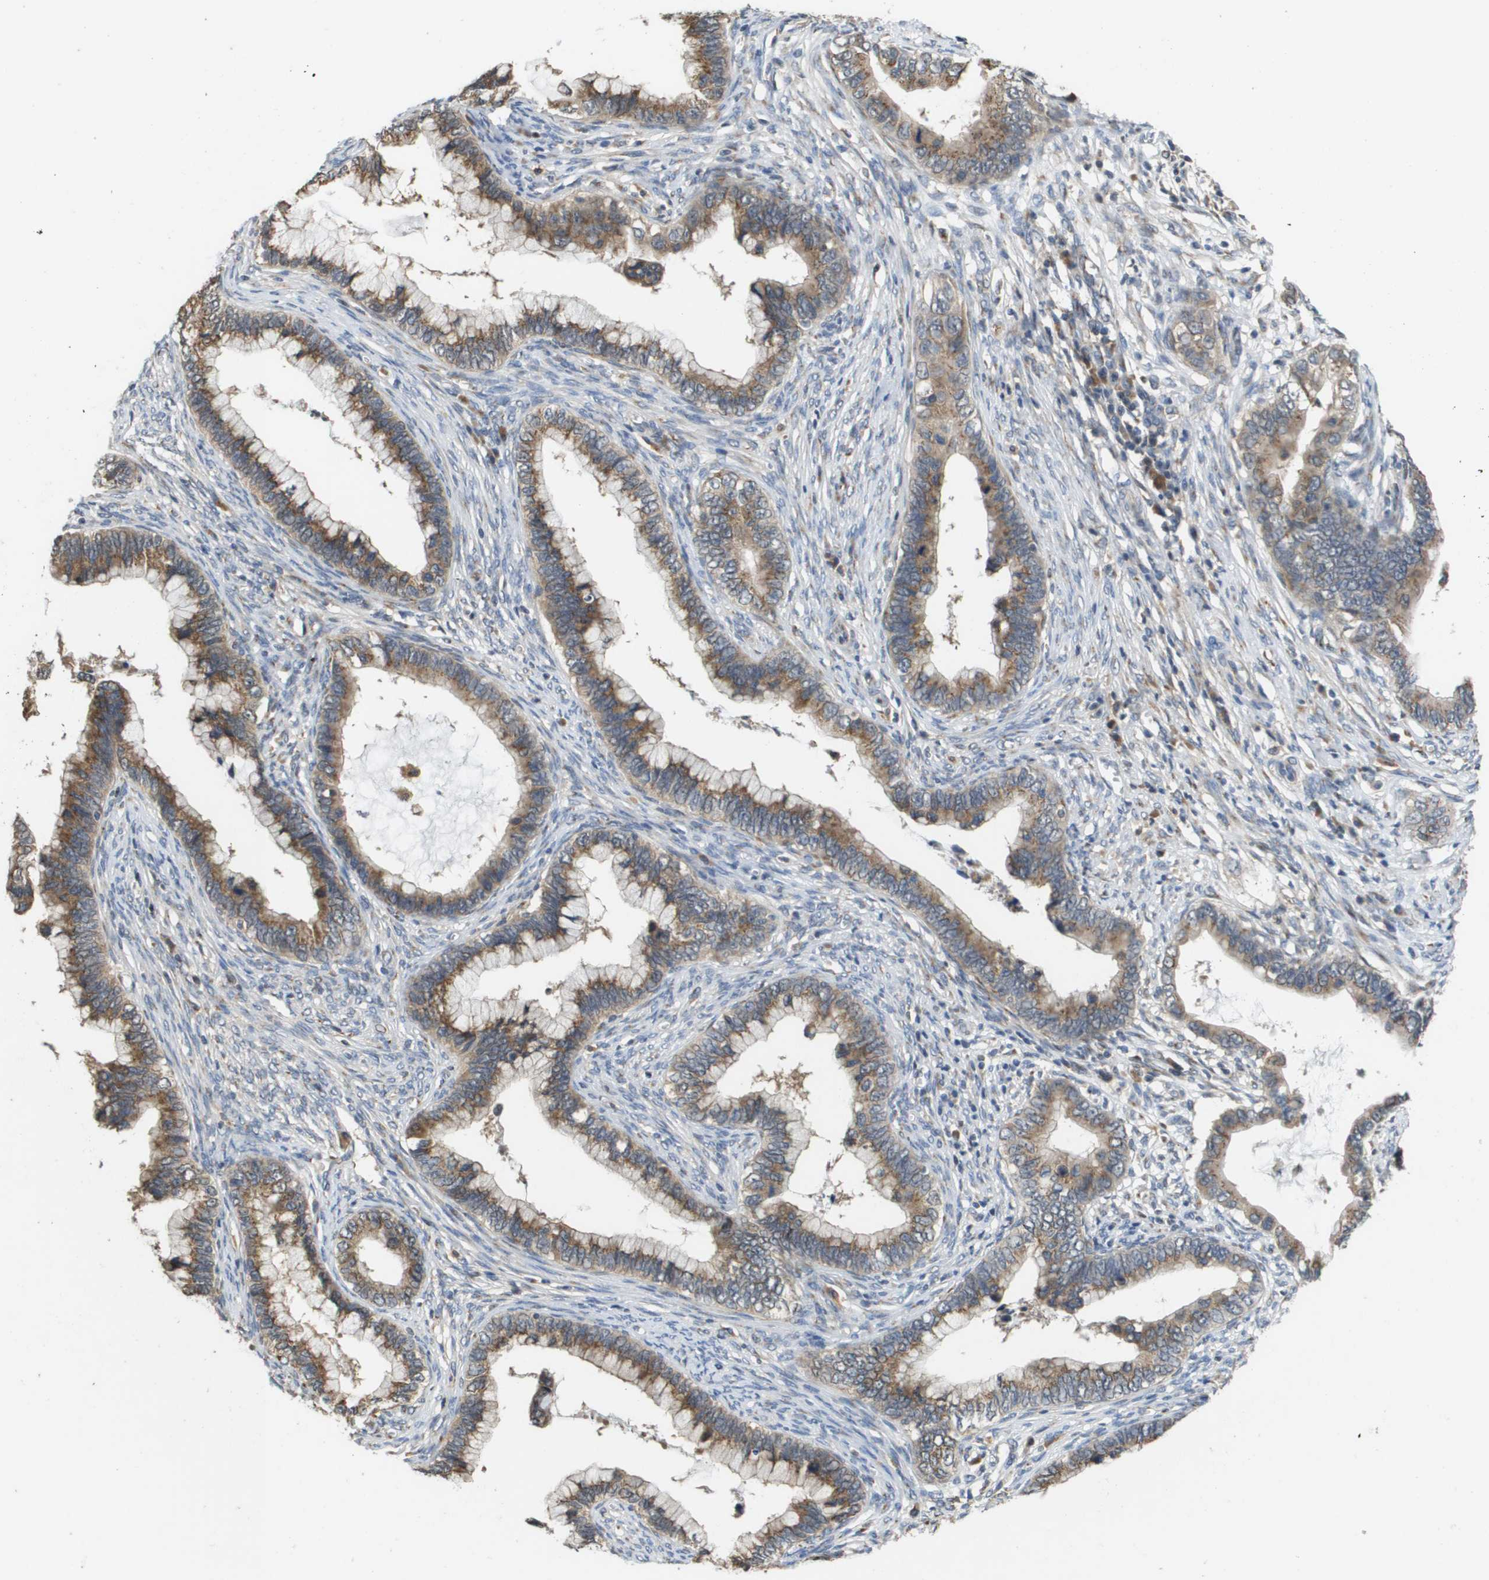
{"staining": {"intensity": "moderate", "quantity": ">75%", "location": "cytoplasmic/membranous"}, "tissue": "cervical cancer", "cell_type": "Tumor cells", "image_type": "cancer", "snomed": [{"axis": "morphology", "description": "Adenocarcinoma, NOS"}, {"axis": "topography", "description": "Cervix"}], "caption": "This image shows cervical adenocarcinoma stained with IHC to label a protein in brown. The cytoplasmic/membranous of tumor cells show moderate positivity for the protein. Nuclei are counter-stained blue.", "gene": "PCK1", "patient": {"sex": "female", "age": 44}}